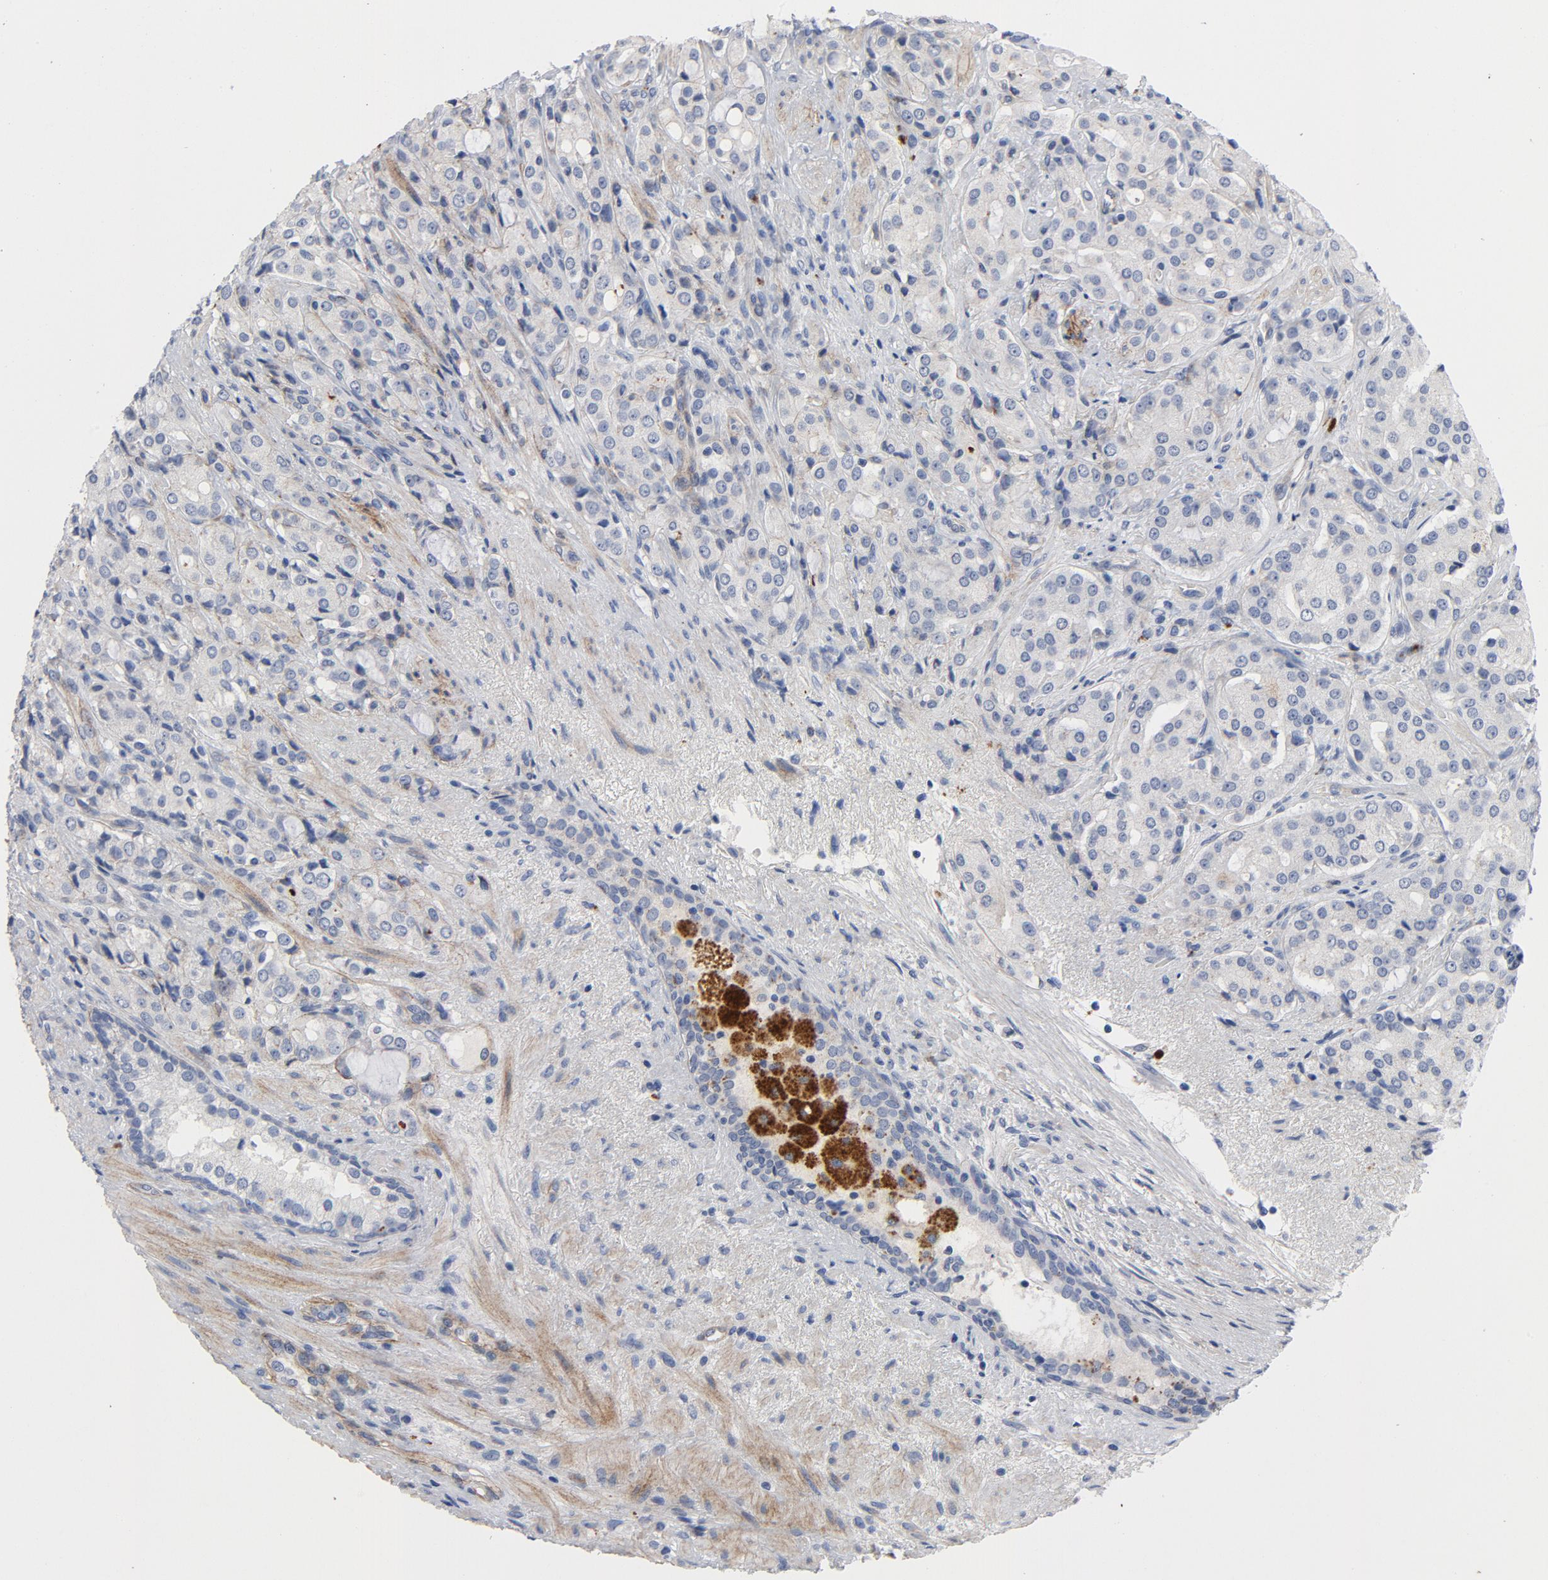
{"staining": {"intensity": "negative", "quantity": "none", "location": "none"}, "tissue": "prostate cancer", "cell_type": "Tumor cells", "image_type": "cancer", "snomed": [{"axis": "morphology", "description": "Adenocarcinoma, High grade"}, {"axis": "topography", "description": "Prostate"}], "caption": "IHC of human prostate cancer (high-grade adenocarcinoma) displays no positivity in tumor cells.", "gene": "LAMC1", "patient": {"sex": "male", "age": 72}}